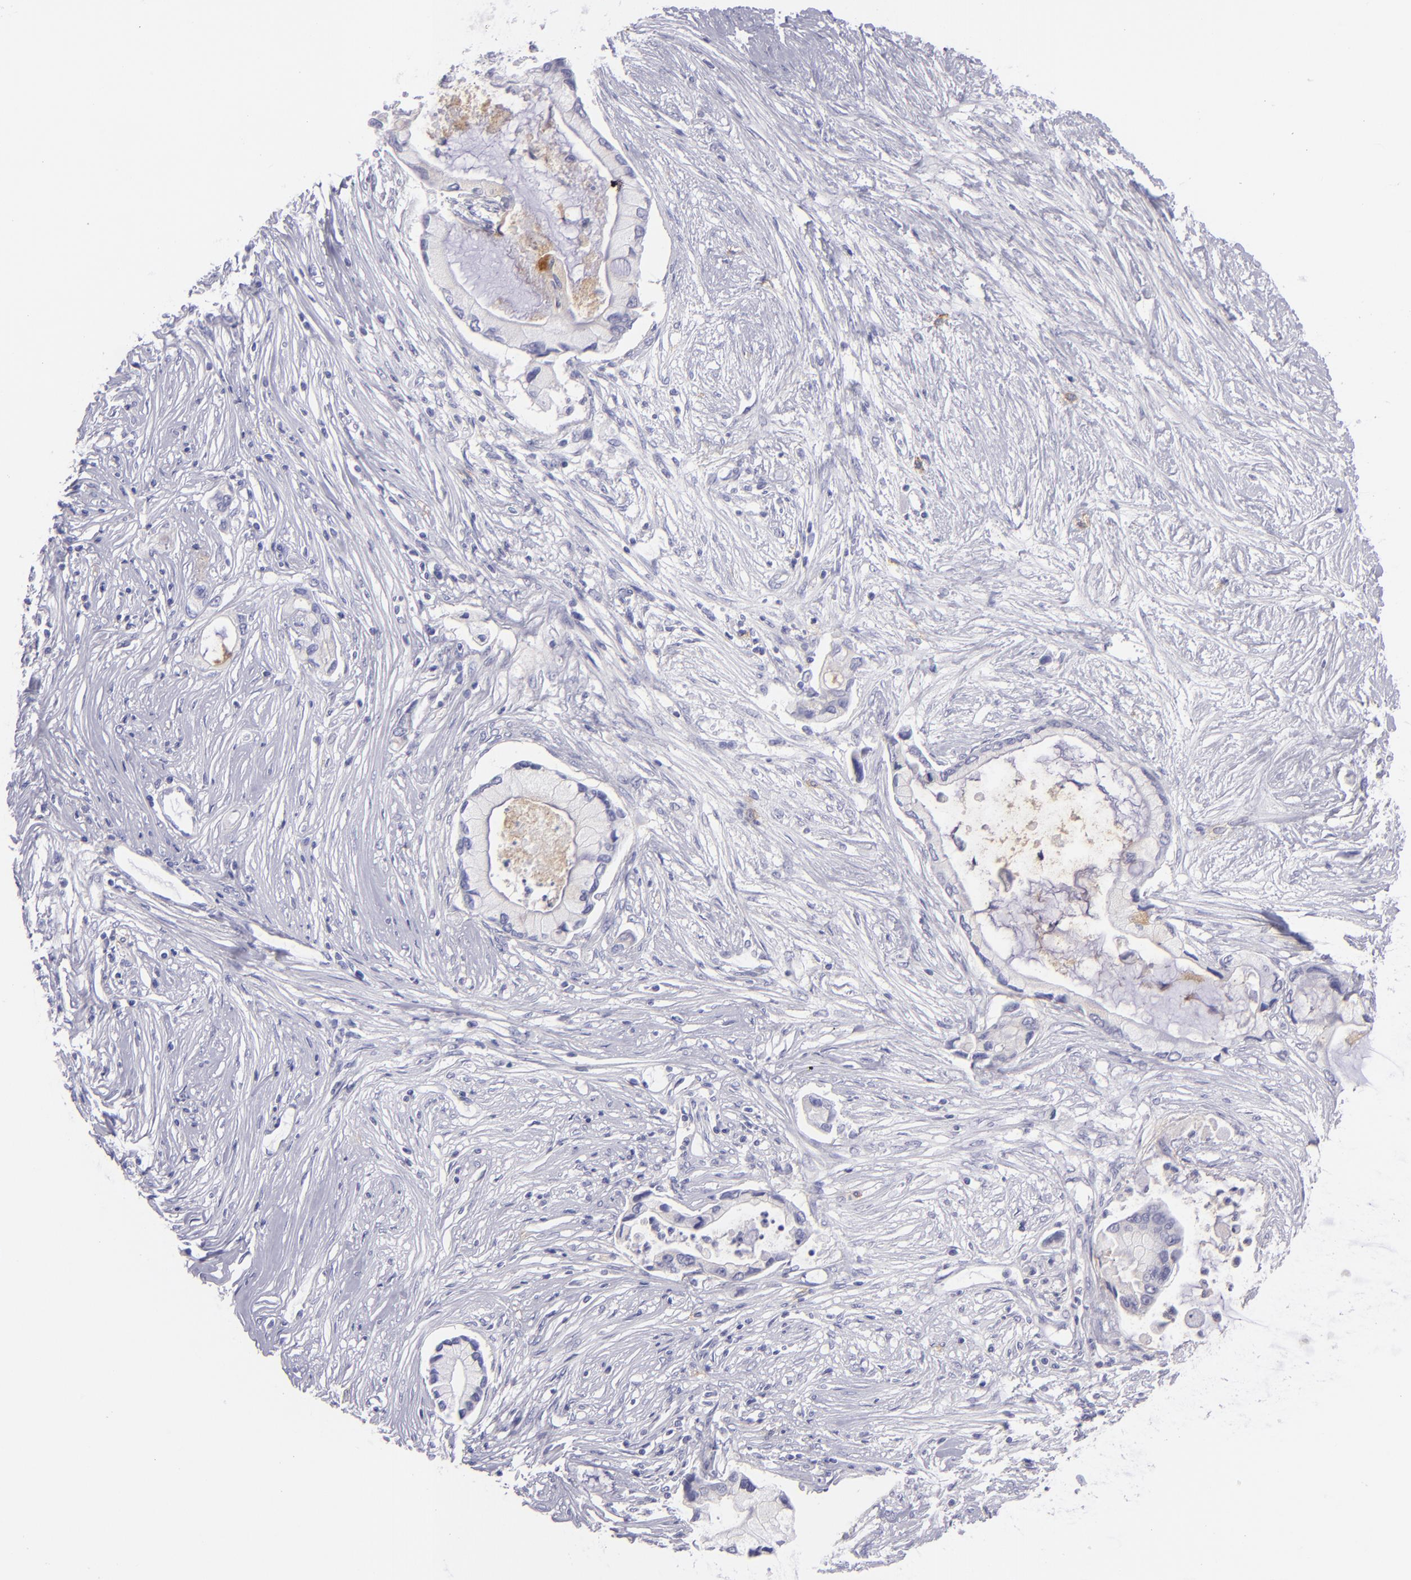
{"staining": {"intensity": "negative", "quantity": "none", "location": "none"}, "tissue": "pancreatic cancer", "cell_type": "Tumor cells", "image_type": "cancer", "snomed": [{"axis": "morphology", "description": "Adenocarcinoma, NOS"}, {"axis": "topography", "description": "Pancreas"}], "caption": "DAB (3,3'-diaminobenzidine) immunohistochemical staining of pancreatic cancer exhibits no significant staining in tumor cells. (DAB immunohistochemistry, high magnification).", "gene": "CD82", "patient": {"sex": "female", "age": 59}}